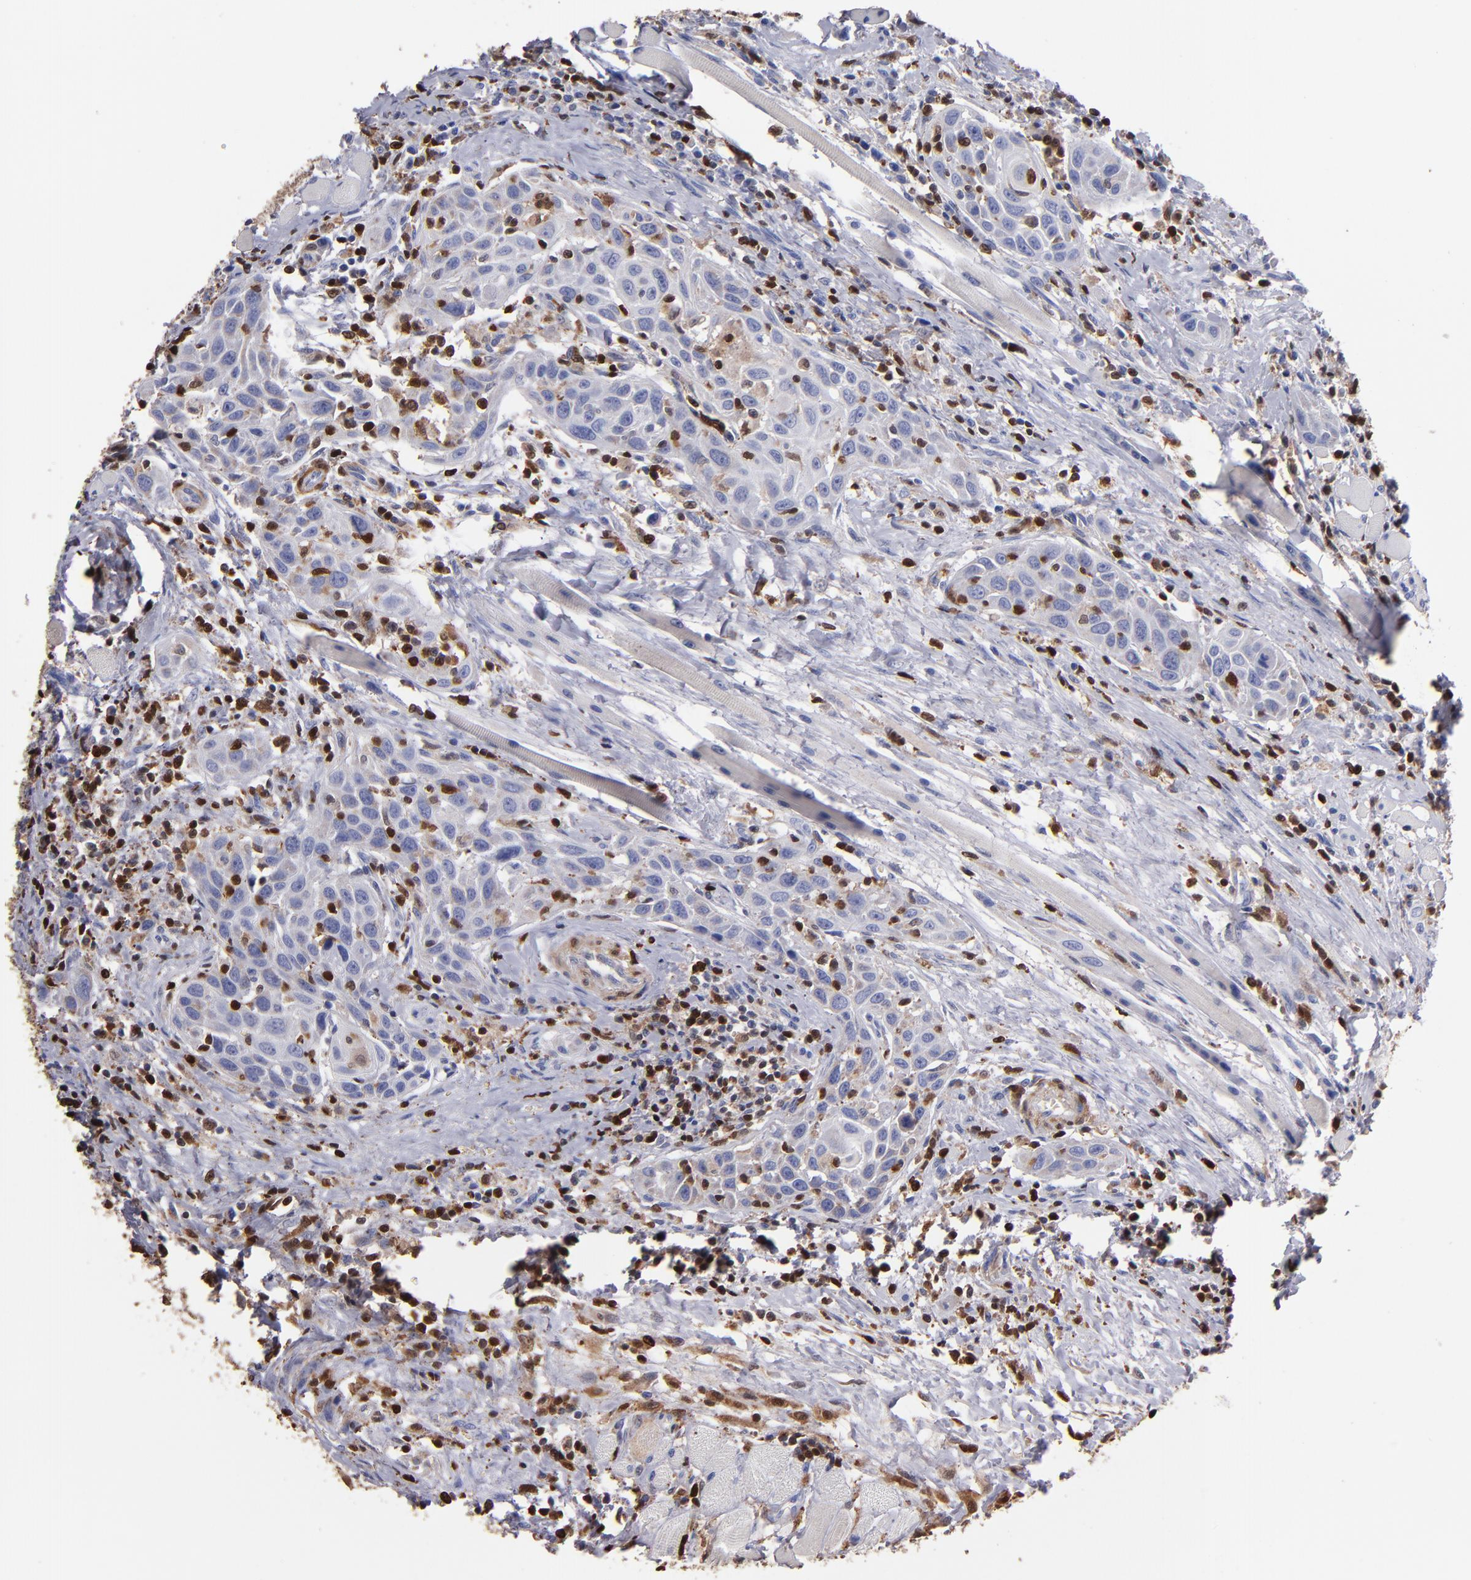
{"staining": {"intensity": "weak", "quantity": "<25%", "location": "cytoplasmic/membranous"}, "tissue": "head and neck cancer", "cell_type": "Tumor cells", "image_type": "cancer", "snomed": [{"axis": "morphology", "description": "Squamous cell carcinoma, NOS"}, {"axis": "topography", "description": "Oral tissue"}, {"axis": "topography", "description": "Head-Neck"}], "caption": "Head and neck cancer (squamous cell carcinoma) stained for a protein using IHC displays no expression tumor cells.", "gene": "S100A4", "patient": {"sex": "female", "age": 50}}